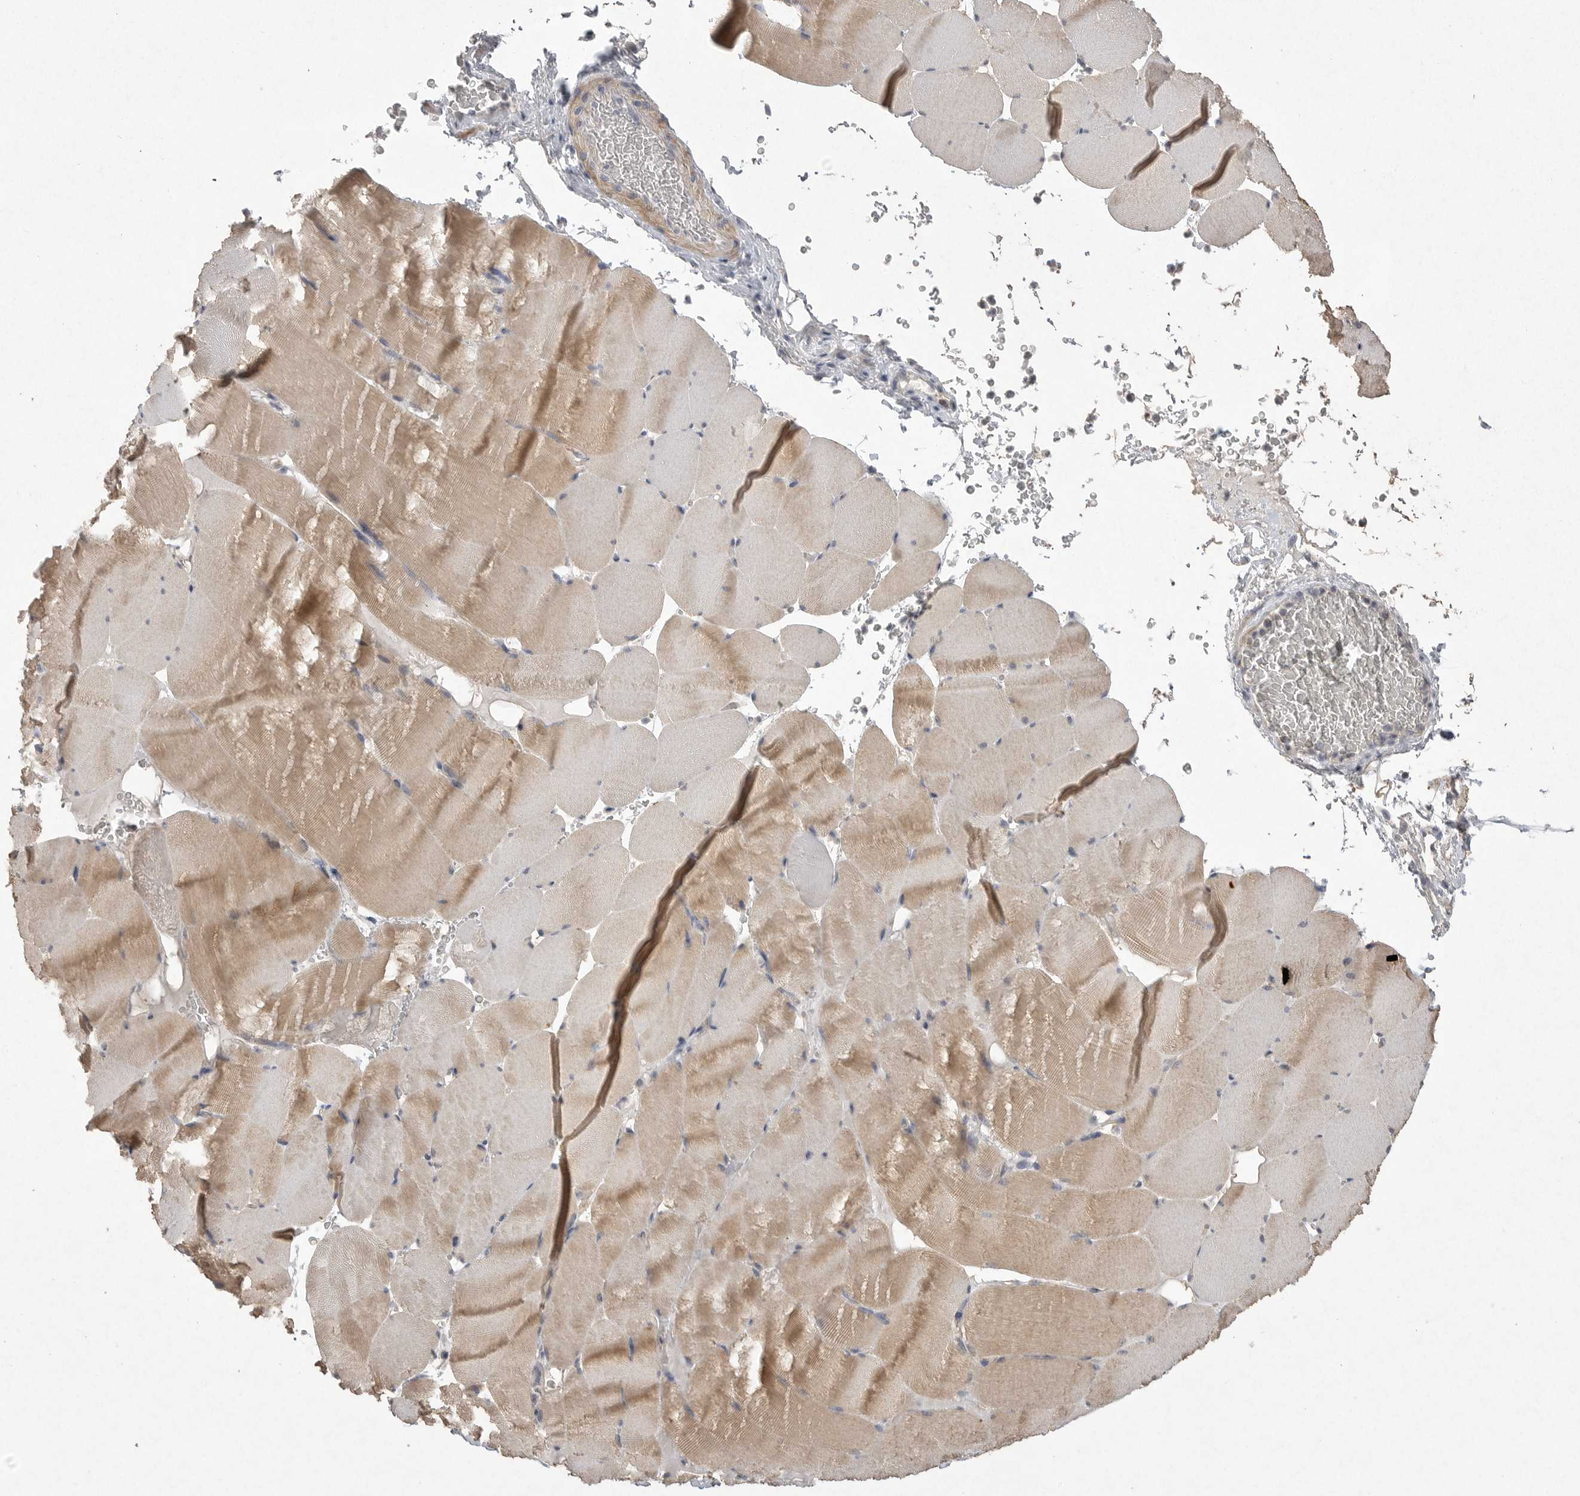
{"staining": {"intensity": "weak", "quantity": ">75%", "location": "cytoplasmic/membranous"}, "tissue": "skeletal muscle", "cell_type": "Myocytes", "image_type": "normal", "snomed": [{"axis": "morphology", "description": "Normal tissue, NOS"}, {"axis": "topography", "description": "Skeletal muscle"}], "caption": "Protein analysis of unremarkable skeletal muscle exhibits weak cytoplasmic/membranous expression in about >75% of myocytes.", "gene": "VANGL2", "patient": {"sex": "male", "age": 62}}